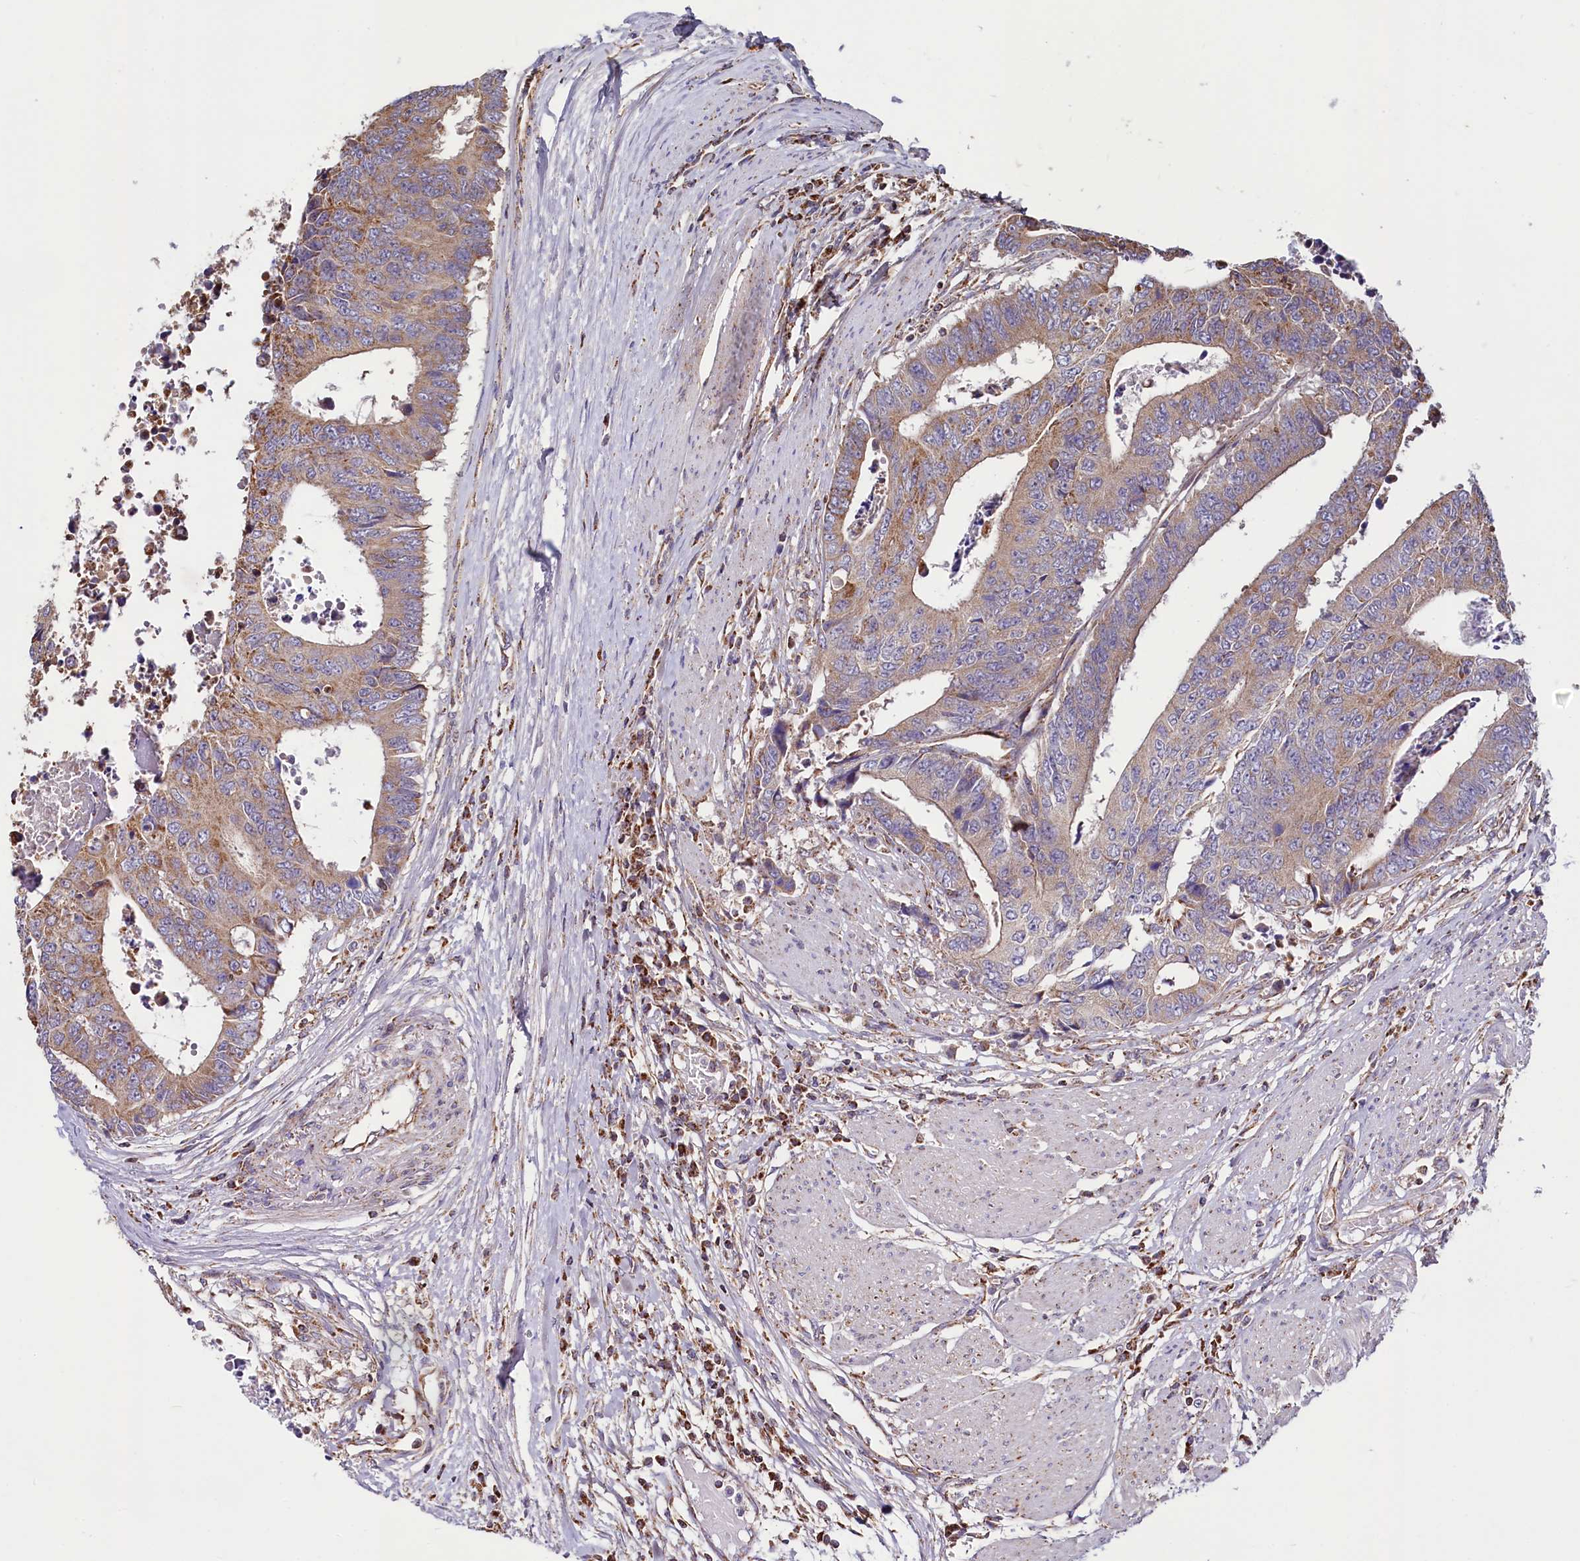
{"staining": {"intensity": "weak", "quantity": ">75%", "location": "cytoplasmic/membranous"}, "tissue": "colorectal cancer", "cell_type": "Tumor cells", "image_type": "cancer", "snomed": [{"axis": "morphology", "description": "Adenocarcinoma, NOS"}, {"axis": "topography", "description": "Rectum"}], "caption": "Weak cytoplasmic/membranous staining for a protein is present in about >75% of tumor cells of colorectal cancer (adenocarcinoma) using IHC.", "gene": "NUDT15", "patient": {"sex": "male", "age": 84}}